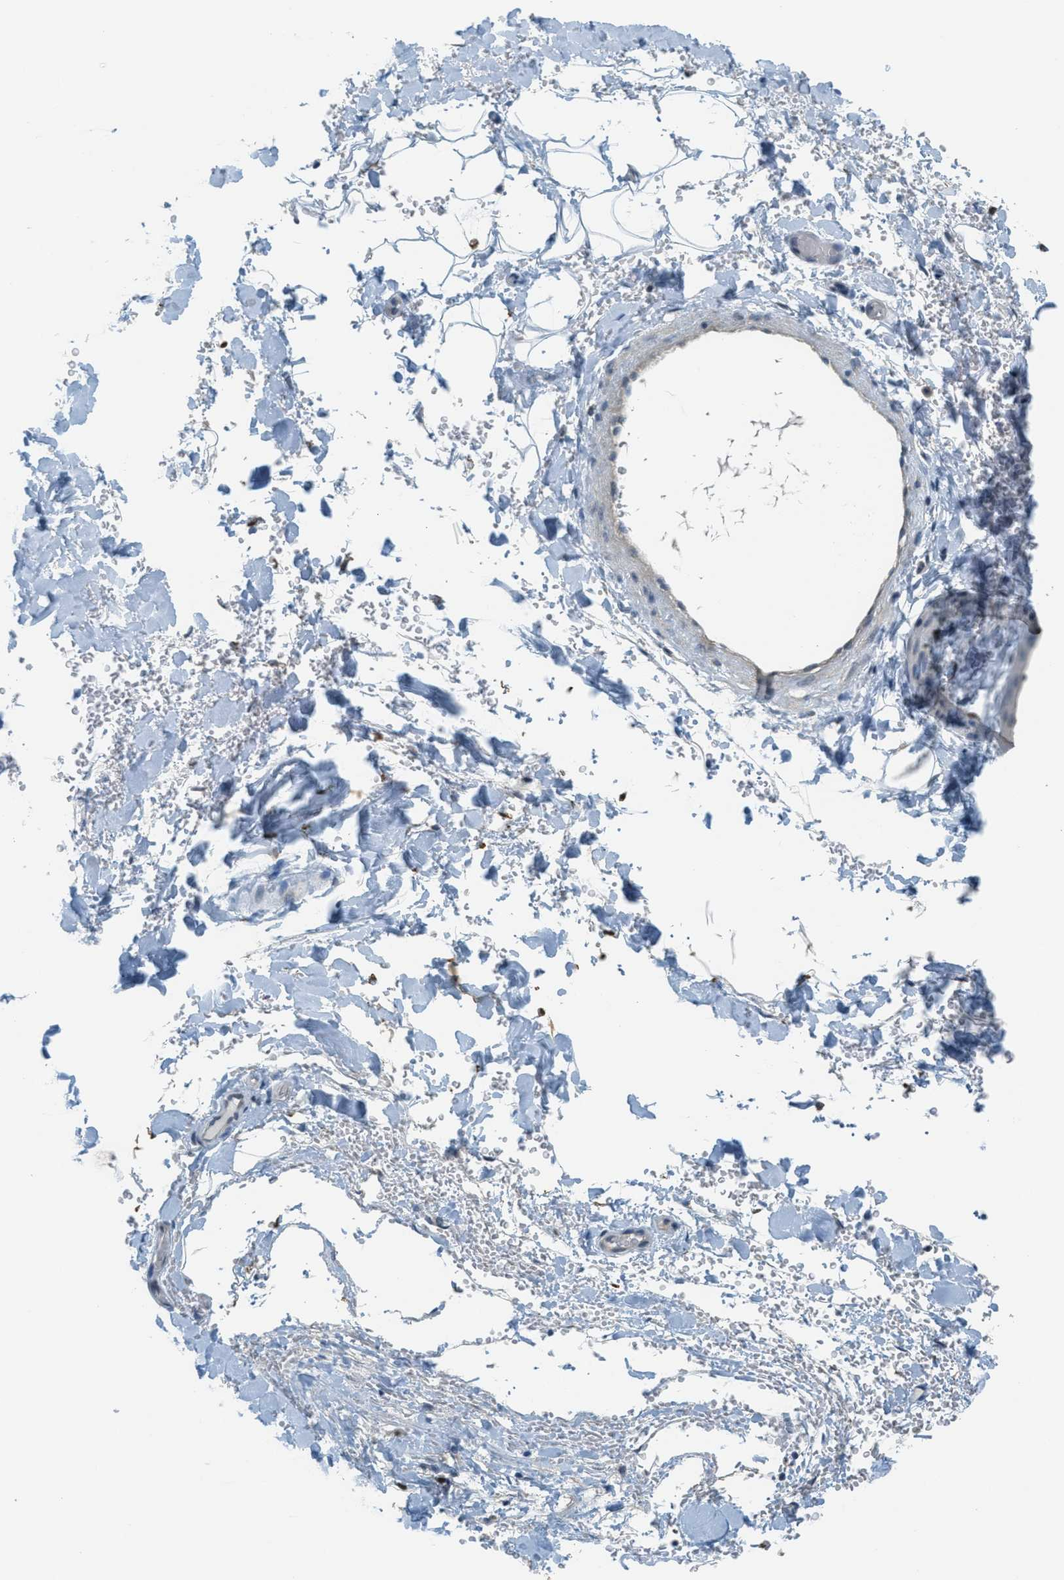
{"staining": {"intensity": "negative", "quantity": "none", "location": "none"}, "tissue": "adipose tissue", "cell_type": "Adipocytes", "image_type": "normal", "snomed": [{"axis": "morphology", "description": "Normal tissue, NOS"}, {"axis": "morphology", "description": "Carcinoma, NOS"}, {"axis": "topography", "description": "Pancreas"}, {"axis": "topography", "description": "Peripheral nerve tissue"}], "caption": "Immunohistochemistry of benign human adipose tissue shows no positivity in adipocytes. Nuclei are stained in blue.", "gene": "TCF3", "patient": {"sex": "female", "age": 29}}